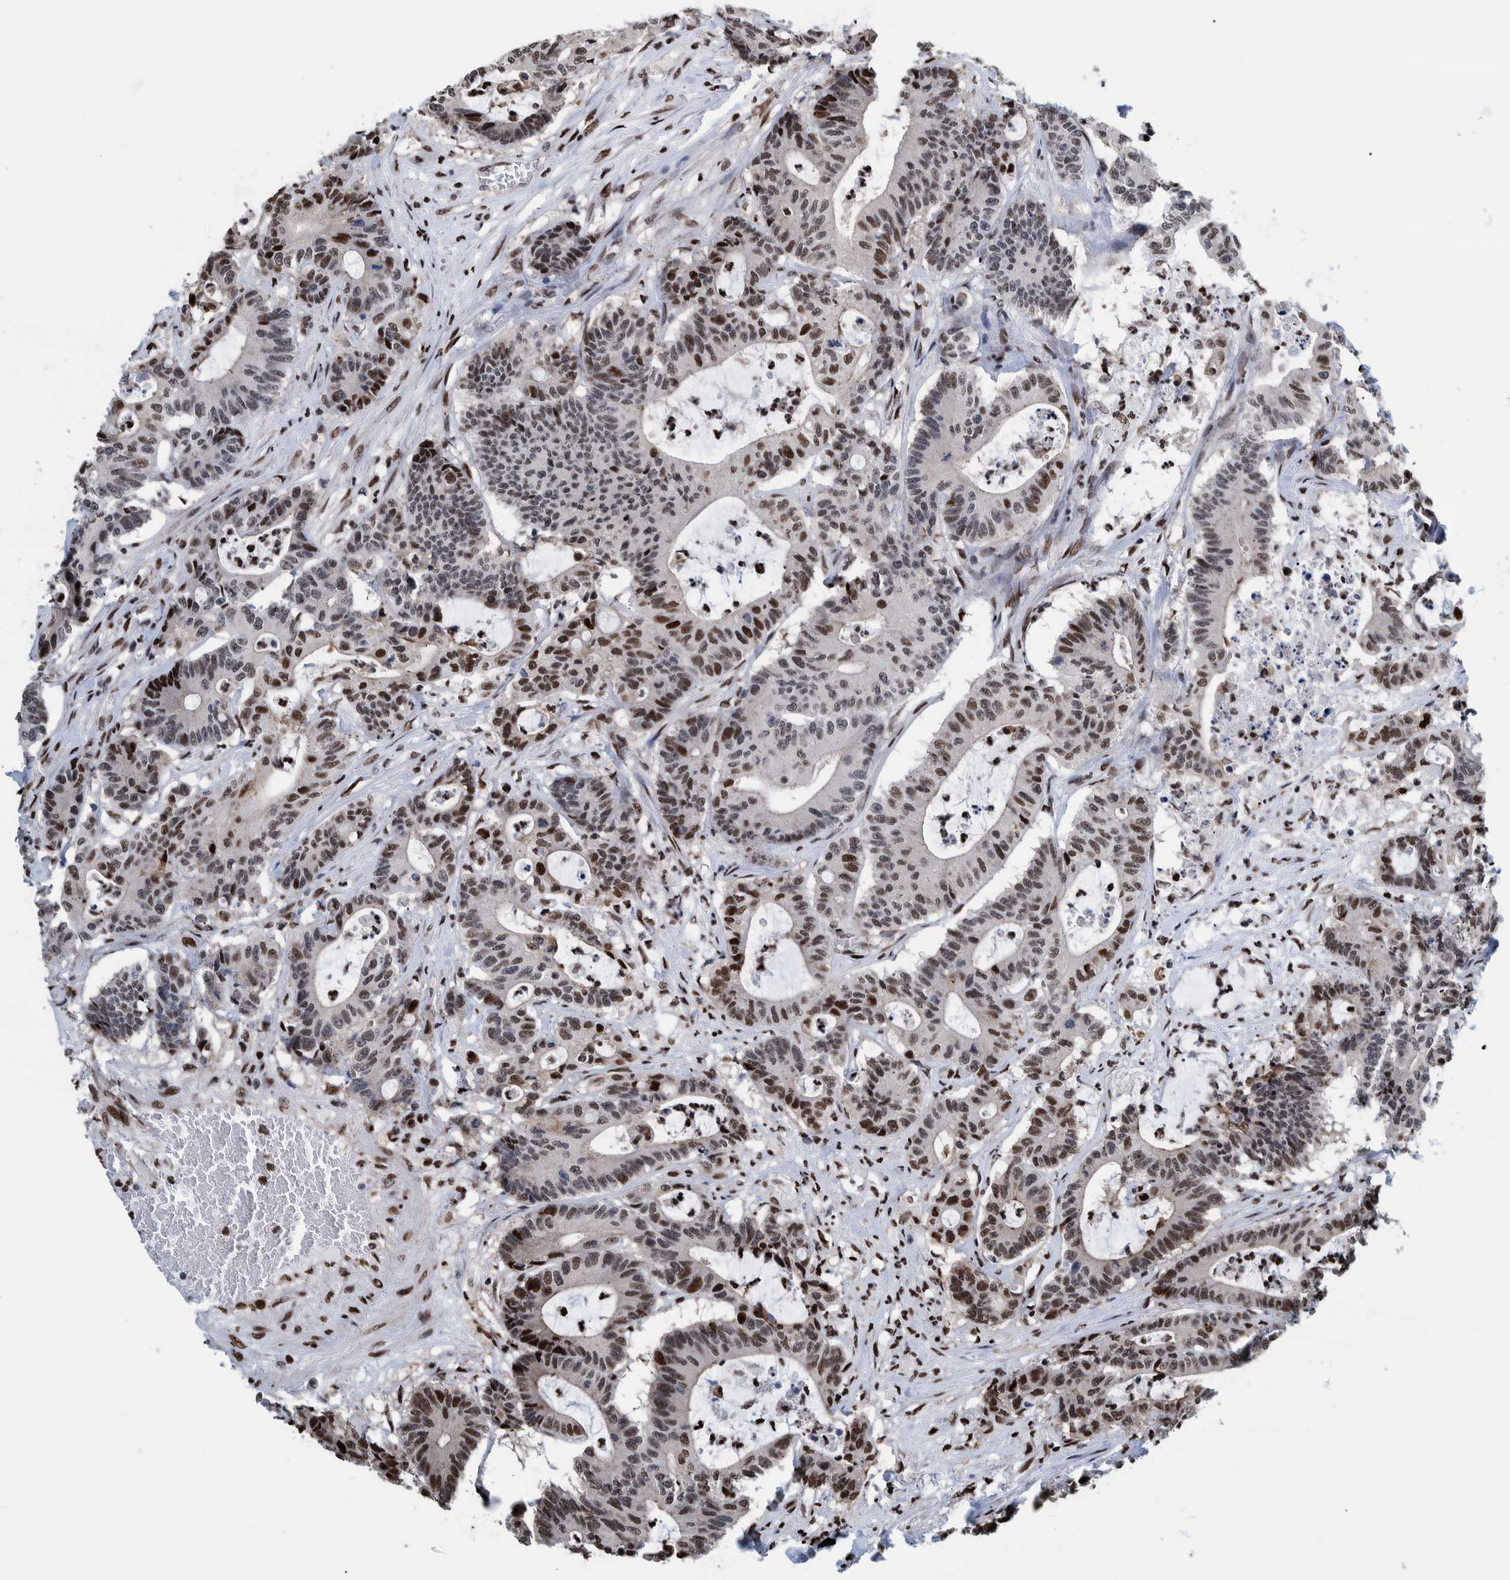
{"staining": {"intensity": "strong", "quantity": "25%-75%", "location": "nuclear"}, "tissue": "colorectal cancer", "cell_type": "Tumor cells", "image_type": "cancer", "snomed": [{"axis": "morphology", "description": "Adenocarcinoma, NOS"}, {"axis": "topography", "description": "Colon"}], "caption": "Colorectal adenocarcinoma was stained to show a protein in brown. There is high levels of strong nuclear expression in about 25%-75% of tumor cells.", "gene": "HEATR9", "patient": {"sex": "female", "age": 84}}